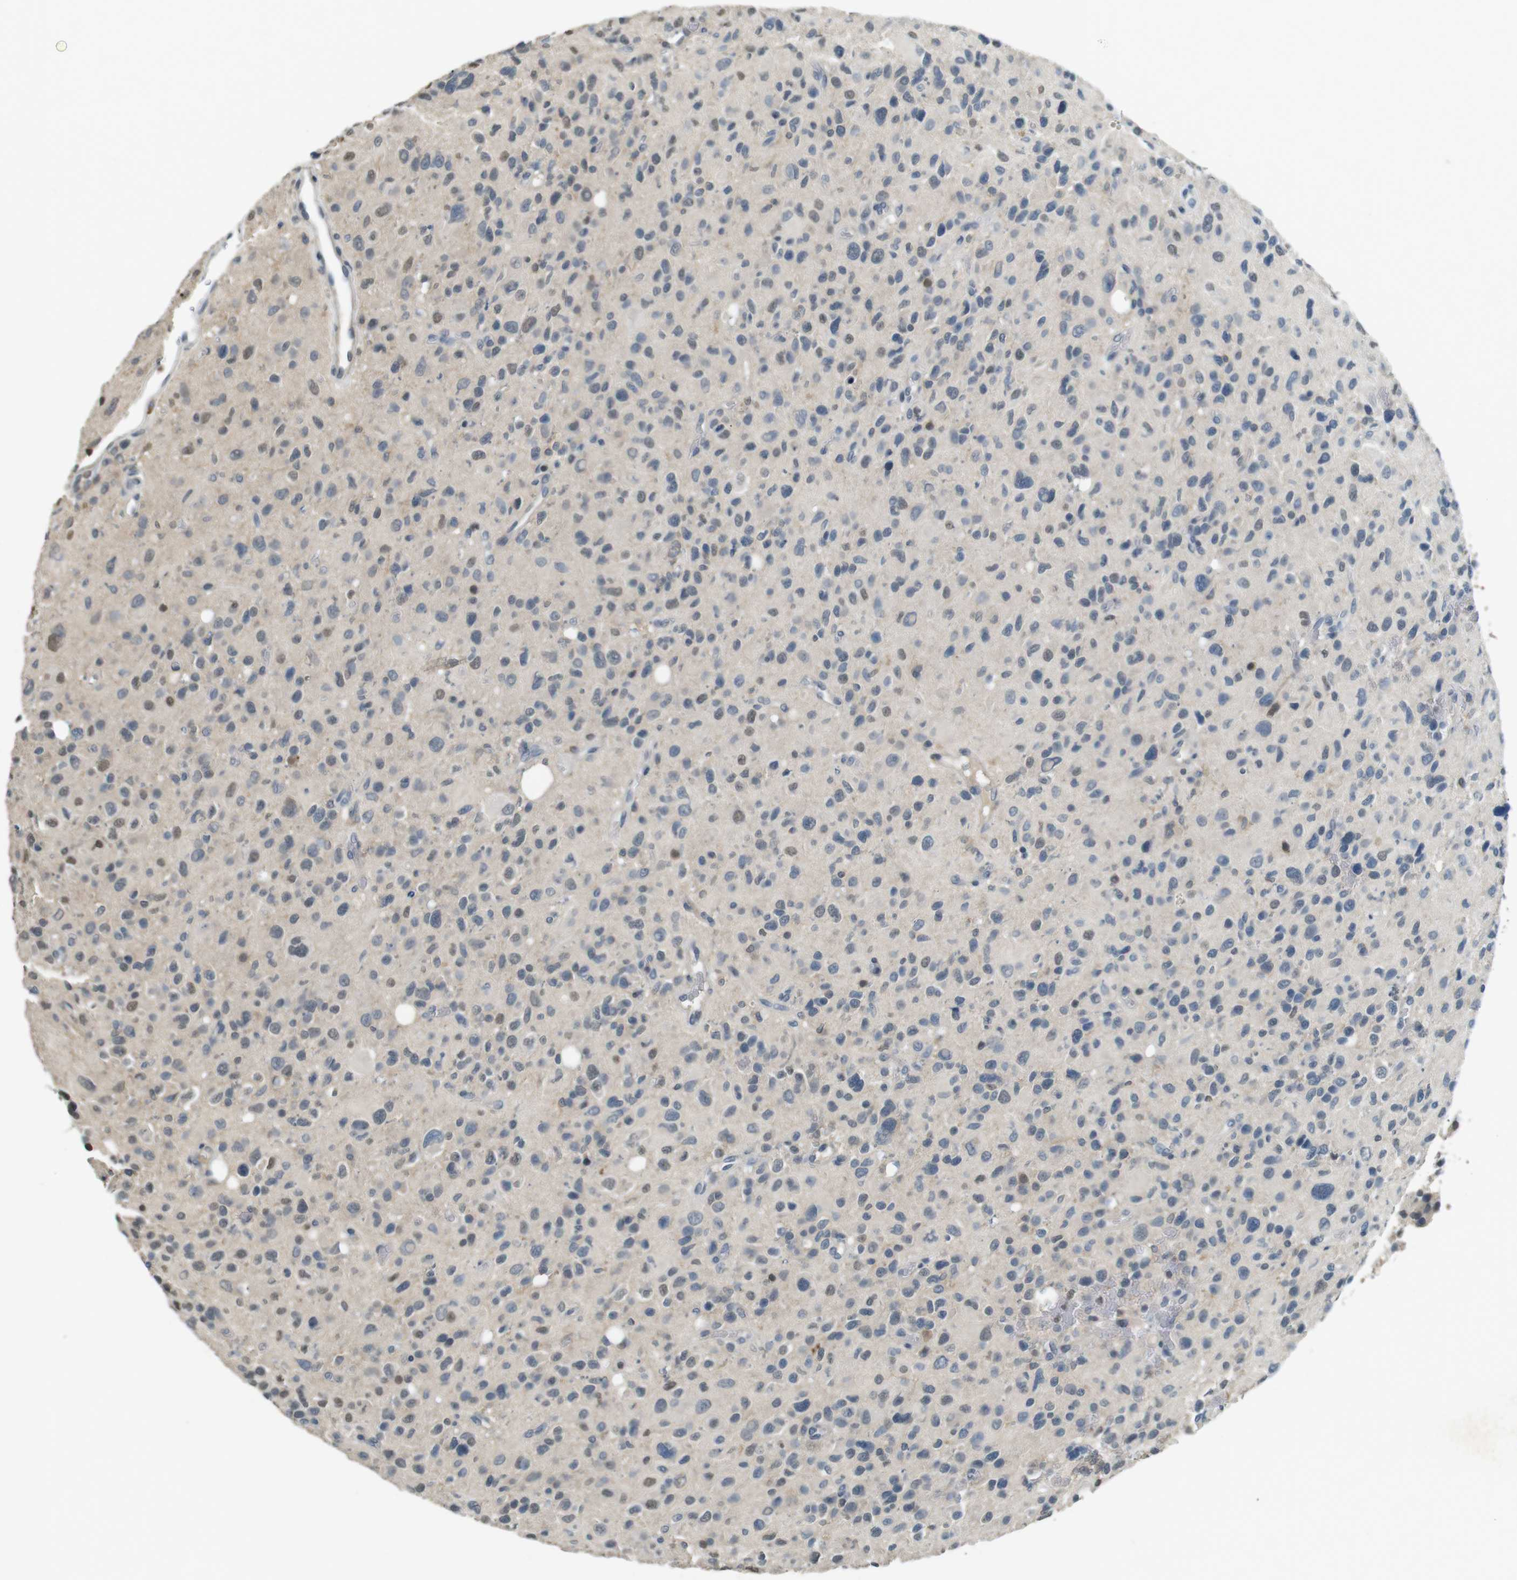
{"staining": {"intensity": "weak", "quantity": "<25%", "location": "nuclear"}, "tissue": "glioma", "cell_type": "Tumor cells", "image_type": "cancer", "snomed": [{"axis": "morphology", "description": "Glioma, malignant, High grade"}, {"axis": "topography", "description": "Brain"}], "caption": "An IHC photomicrograph of glioma is shown. There is no staining in tumor cells of glioma.", "gene": "CDK14", "patient": {"sex": "male", "age": 48}}